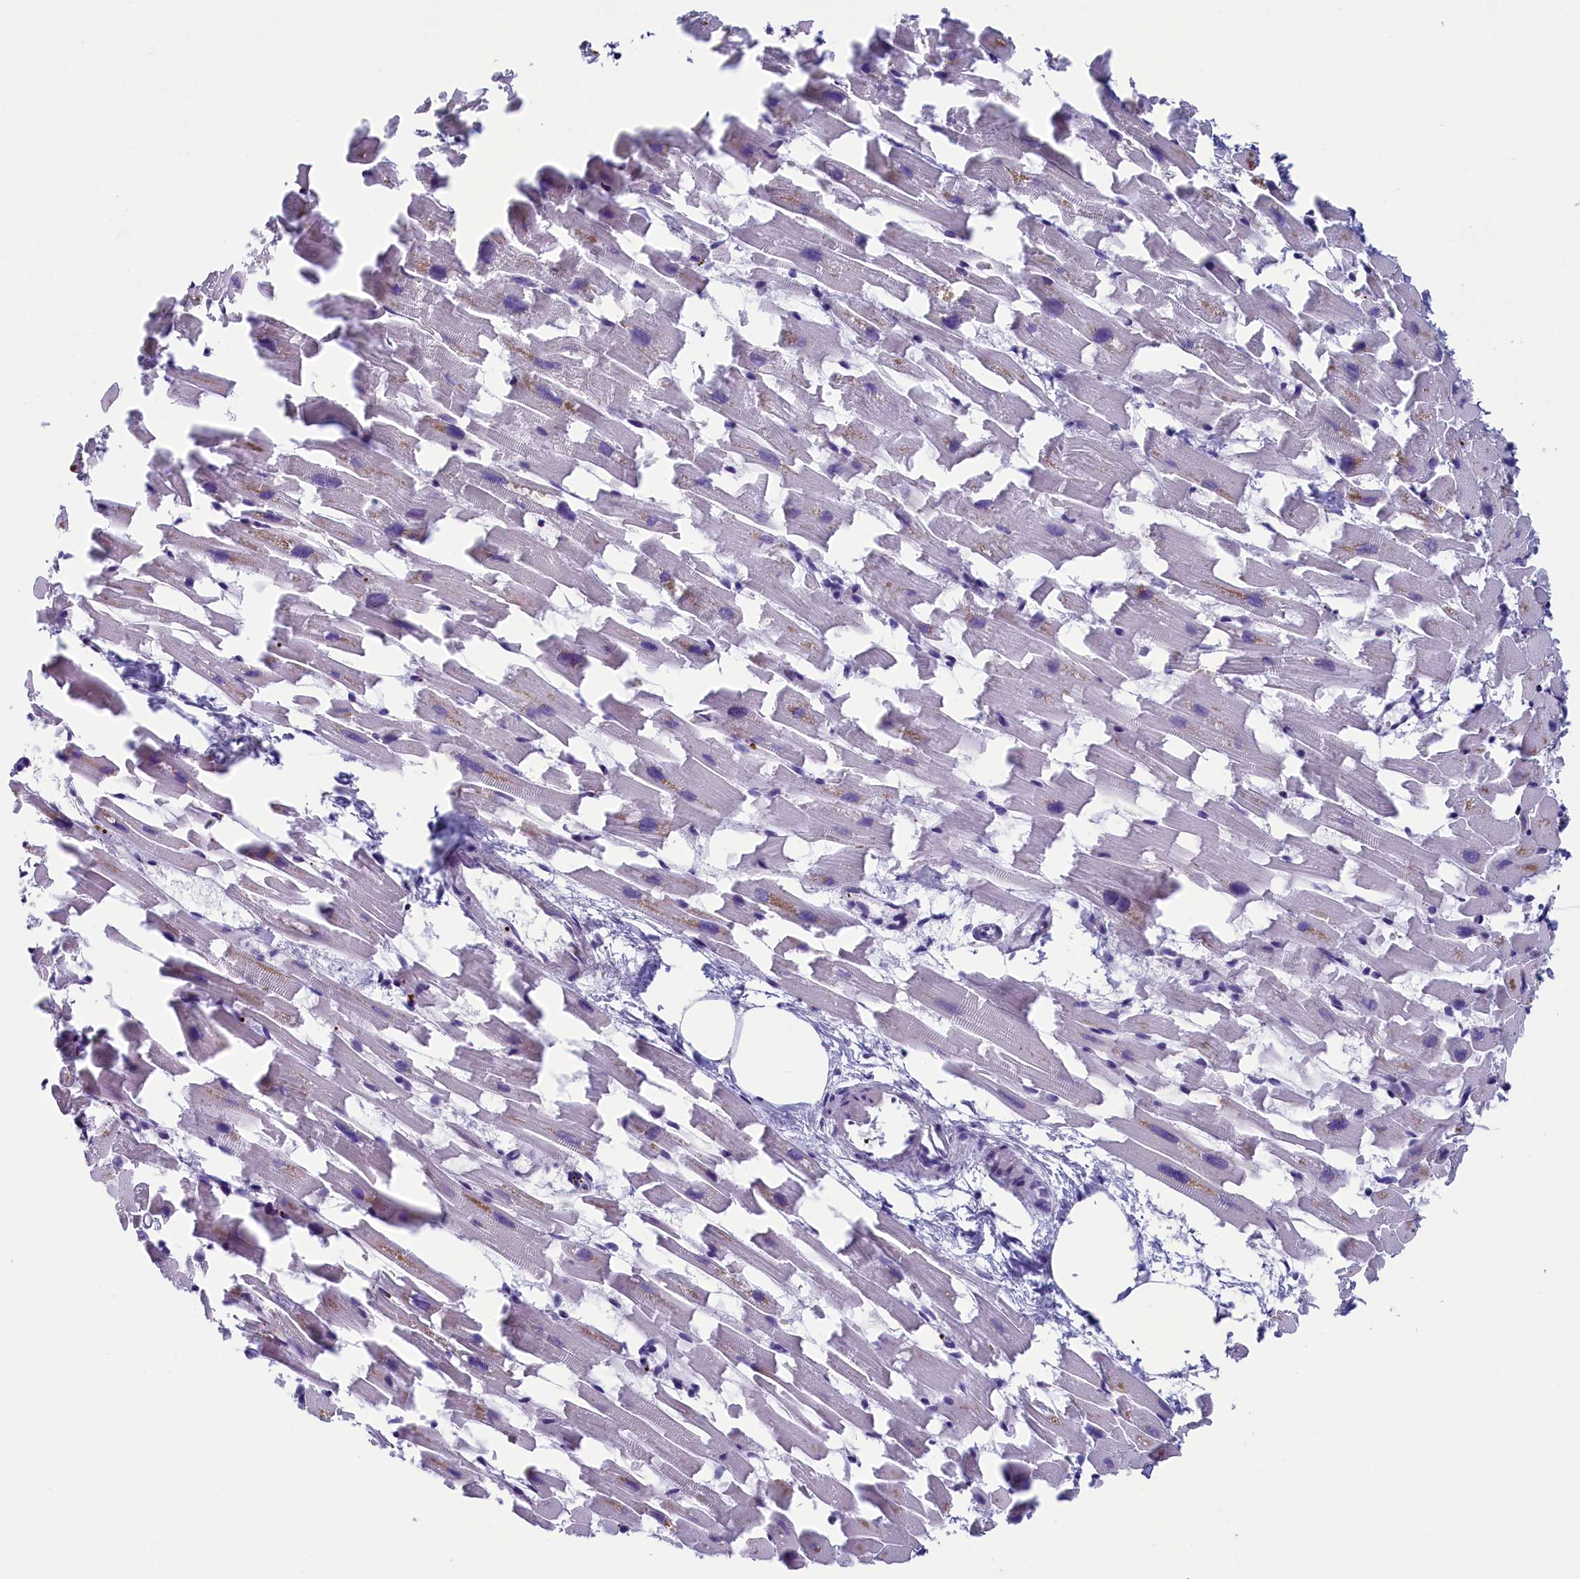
{"staining": {"intensity": "weak", "quantity": "<25%", "location": "cytoplasmic/membranous"}, "tissue": "heart muscle", "cell_type": "Cardiomyocytes", "image_type": "normal", "snomed": [{"axis": "morphology", "description": "Normal tissue, NOS"}, {"axis": "topography", "description": "Heart"}], "caption": "This micrograph is of benign heart muscle stained with immunohistochemistry (IHC) to label a protein in brown with the nuclei are counter-stained blue. There is no staining in cardiomyocytes. (Immunohistochemistry, brightfield microscopy, high magnification).", "gene": "AIFM2", "patient": {"sex": "female", "age": 64}}